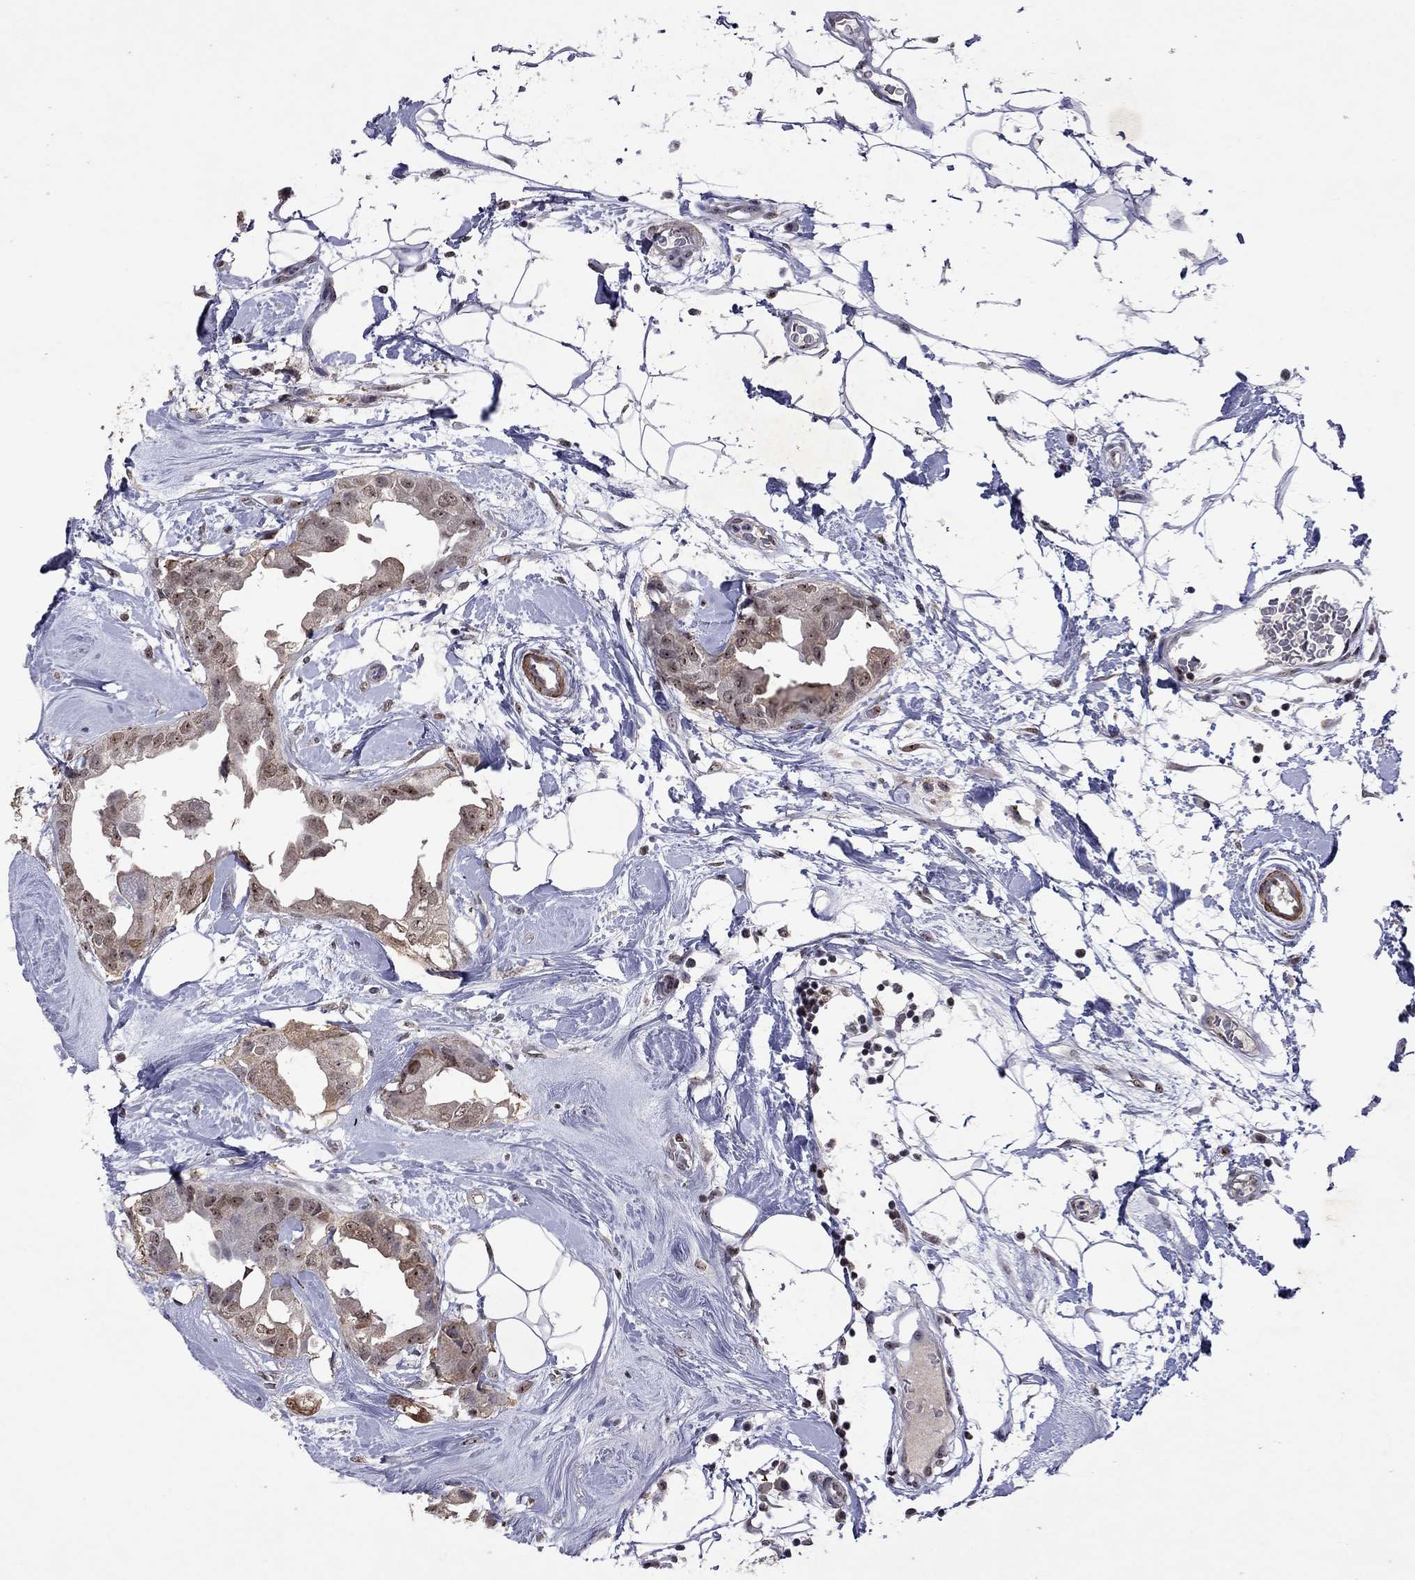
{"staining": {"intensity": "moderate", "quantity": "25%-75%", "location": "cytoplasmic/membranous,nuclear"}, "tissue": "breast cancer", "cell_type": "Tumor cells", "image_type": "cancer", "snomed": [{"axis": "morphology", "description": "Normal tissue, NOS"}, {"axis": "morphology", "description": "Duct carcinoma"}, {"axis": "topography", "description": "Breast"}], "caption": "Intraductal carcinoma (breast) stained with DAB IHC reveals medium levels of moderate cytoplasmic/membranous and nuclear expression in about 25%-75% of tumor cells. The staining was performed using DAB (3,3'-diaminobenzidine) to visualize the protein expression in brown, while the nuclei were stained in blue with hematoxylin (Magnification: 20x).", "gene": "SPOUT1", "patient": {"sex": "female", "age": 40}}